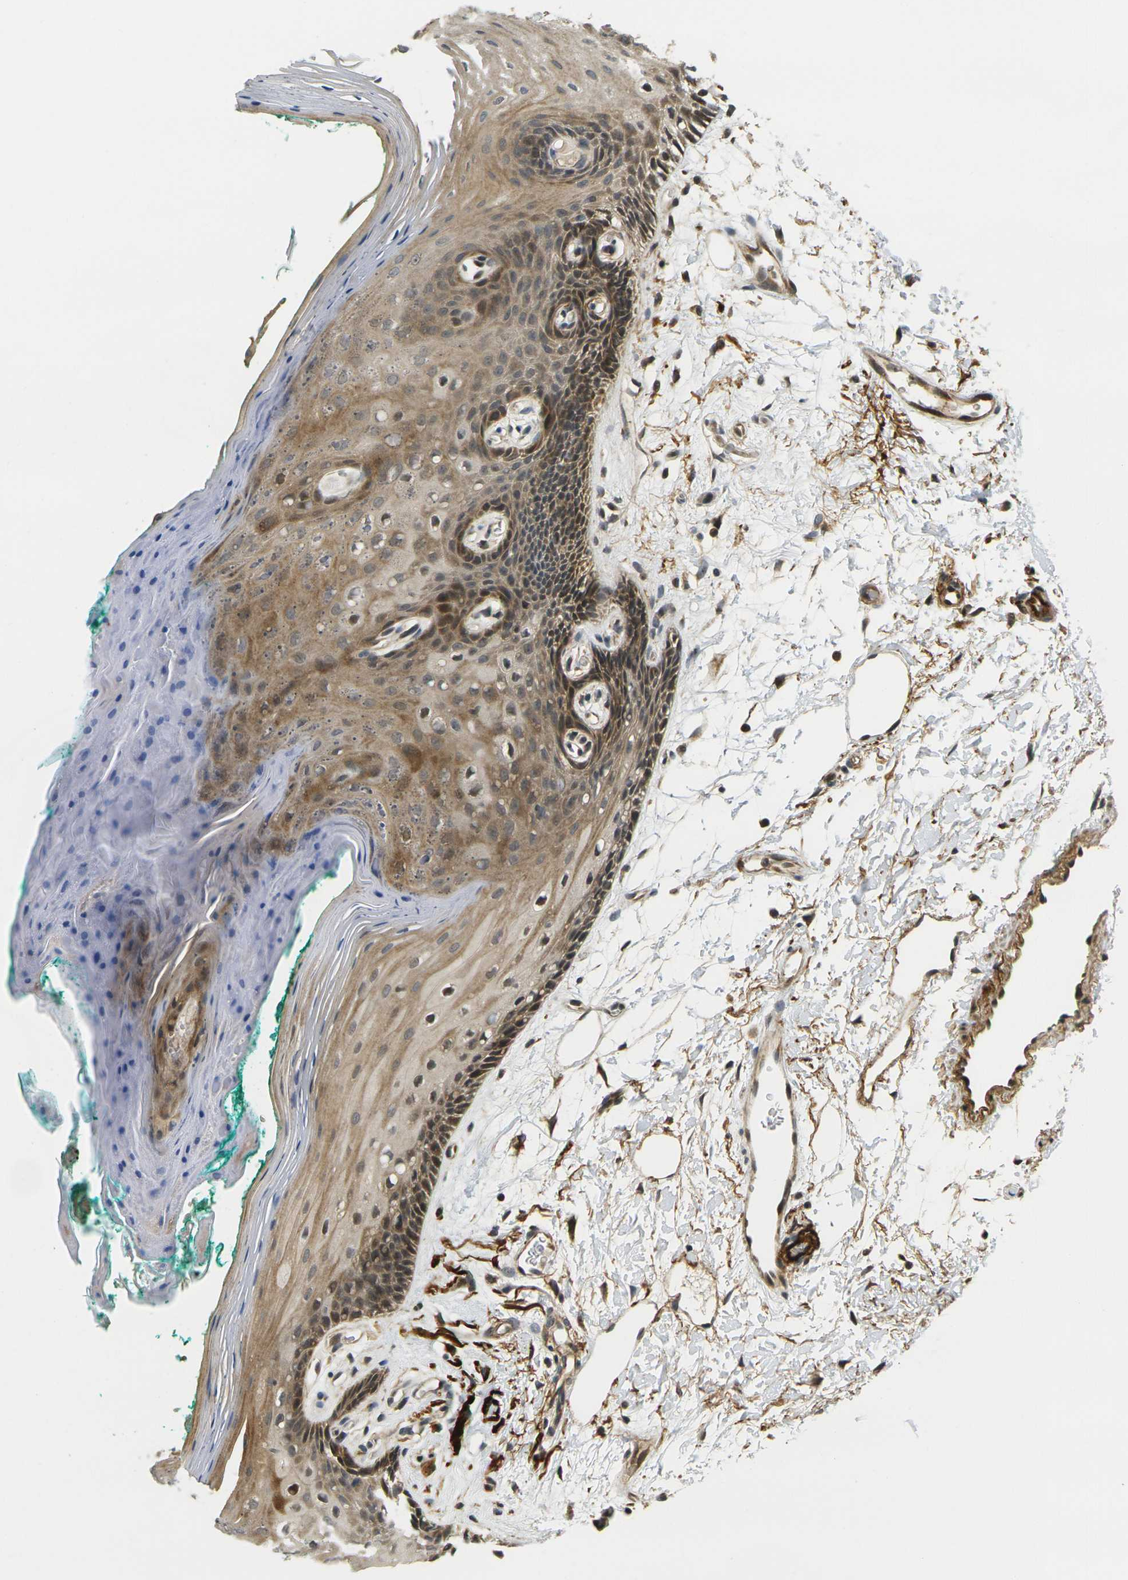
{"staining": {"intensity": "moderate", "quantity": ">75%", "location": "cytoplasmic/membranous,nuclear"}, "tissue": "oral mucosa", "cell_type": "Squamous epithelial cells", "image_type": "normal", "snomed": [{"axis": "morphology", "description": "Normal tissue, NOS"}, {"axis": "topography", "description": "Skeletal muscle"}, {"axis": "topography", "description": "Oral tissue"}, {"axis": "topography", "description": "Peripheral nerve tissue"}], "caption": "Immunohistochemical staining of benign oral mucosa displays >75% levels of moderate cytoplasmic/membranous,nuclear protein expression in about >75% of squamous epithelial cells.", "gene": "KLHL8", "patient": {"sex": "female", "age": 84}}